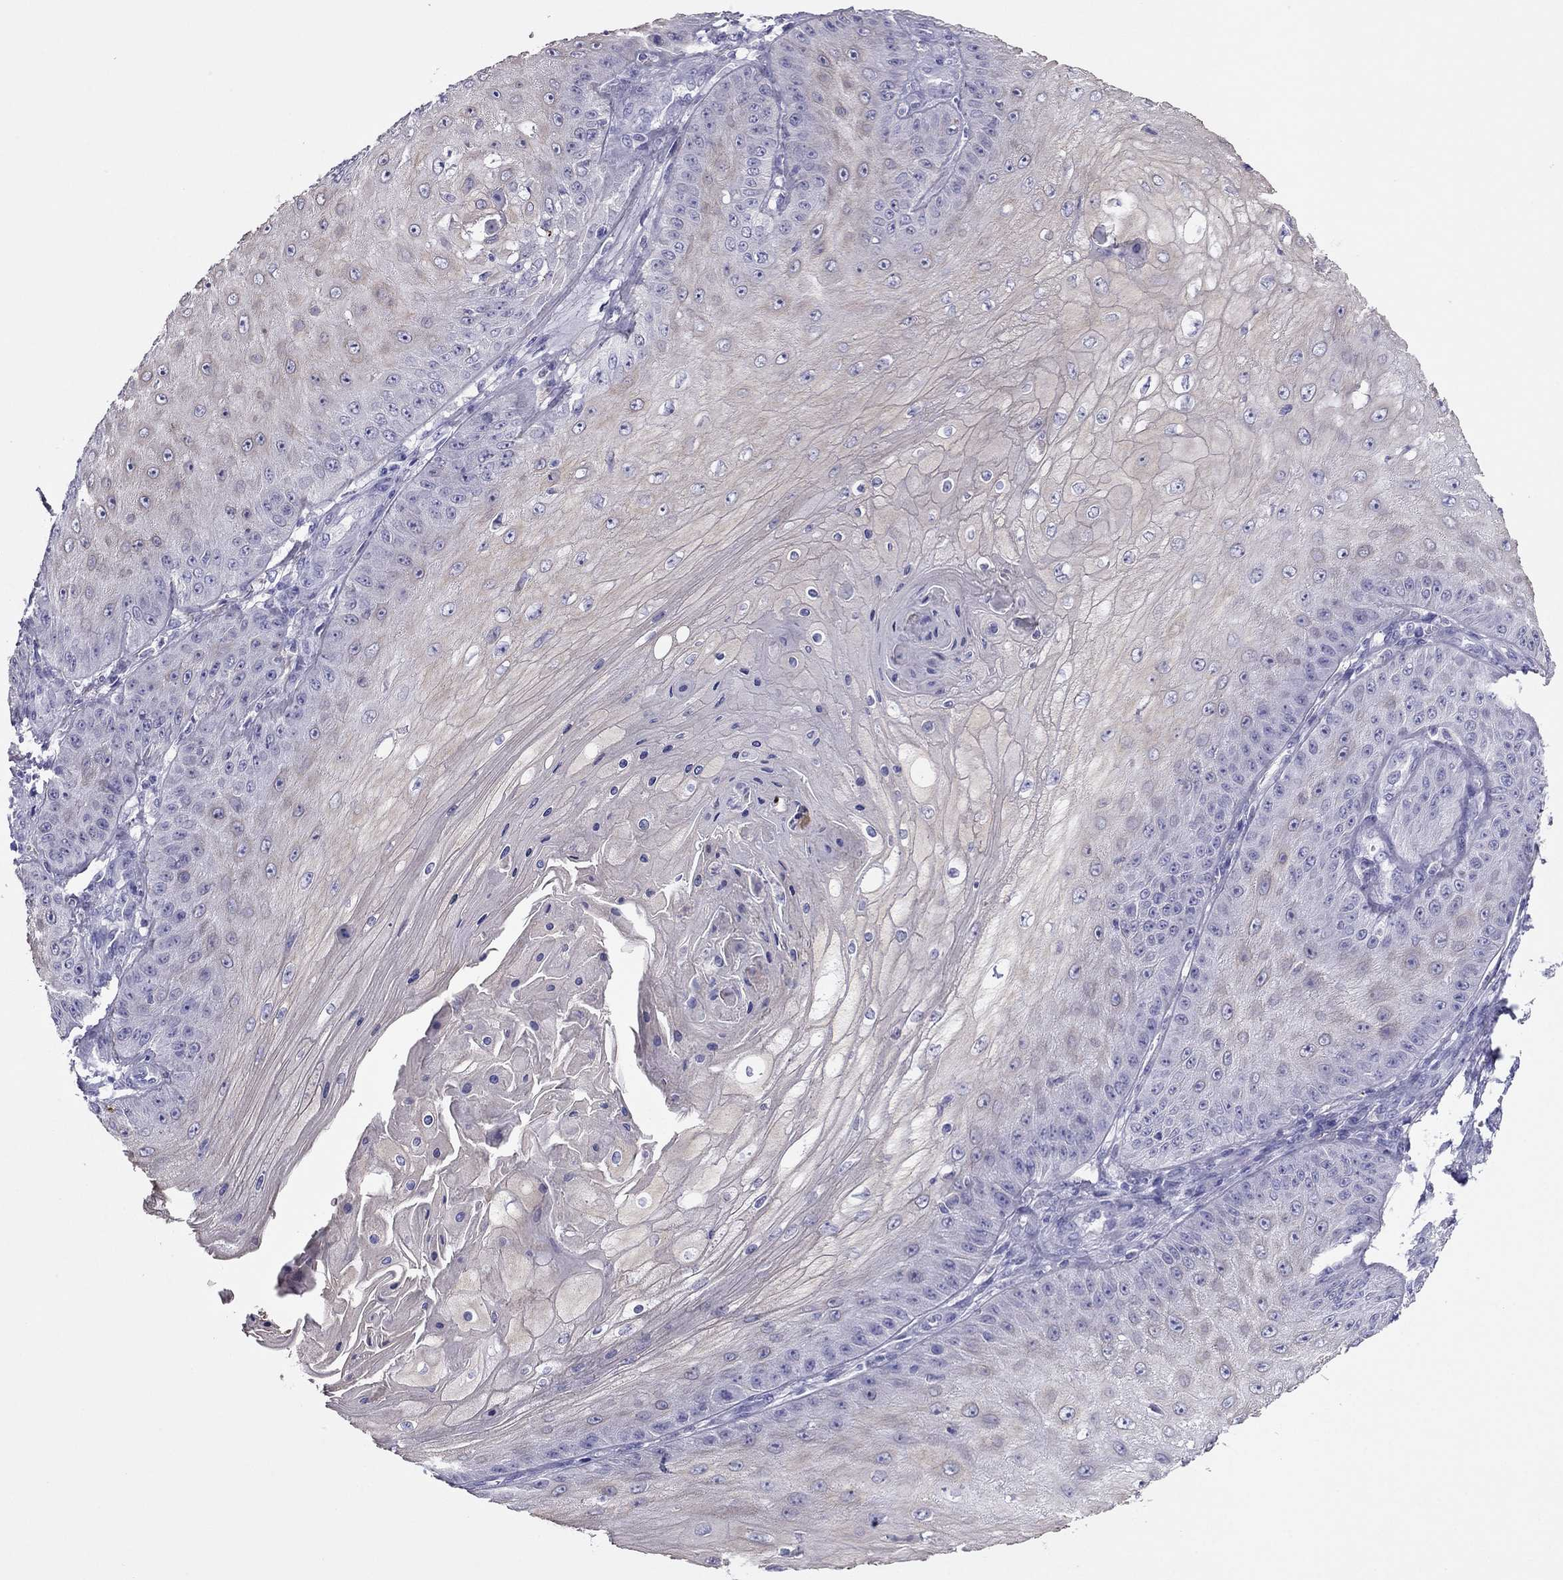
{"staining": {"intensity": "negative", "quantity": "none", "location": "none"}, "tissue": "skin cancer", "cell_type": "Tumor cells", "image_type": "cancer", "snomed": [{"axis": "morphology", "description": "Squamous cell carcinoma, NOS"}, {"axis": "topography", "description": "Skin"}], "caption": "This is a image of immunohistochemistry staining of skin cancer (squamous cell carcinoma), which shows no positivity in tumor cells.", "gene": "MAEL", "patient": {"sex": "male", "age": 70}}